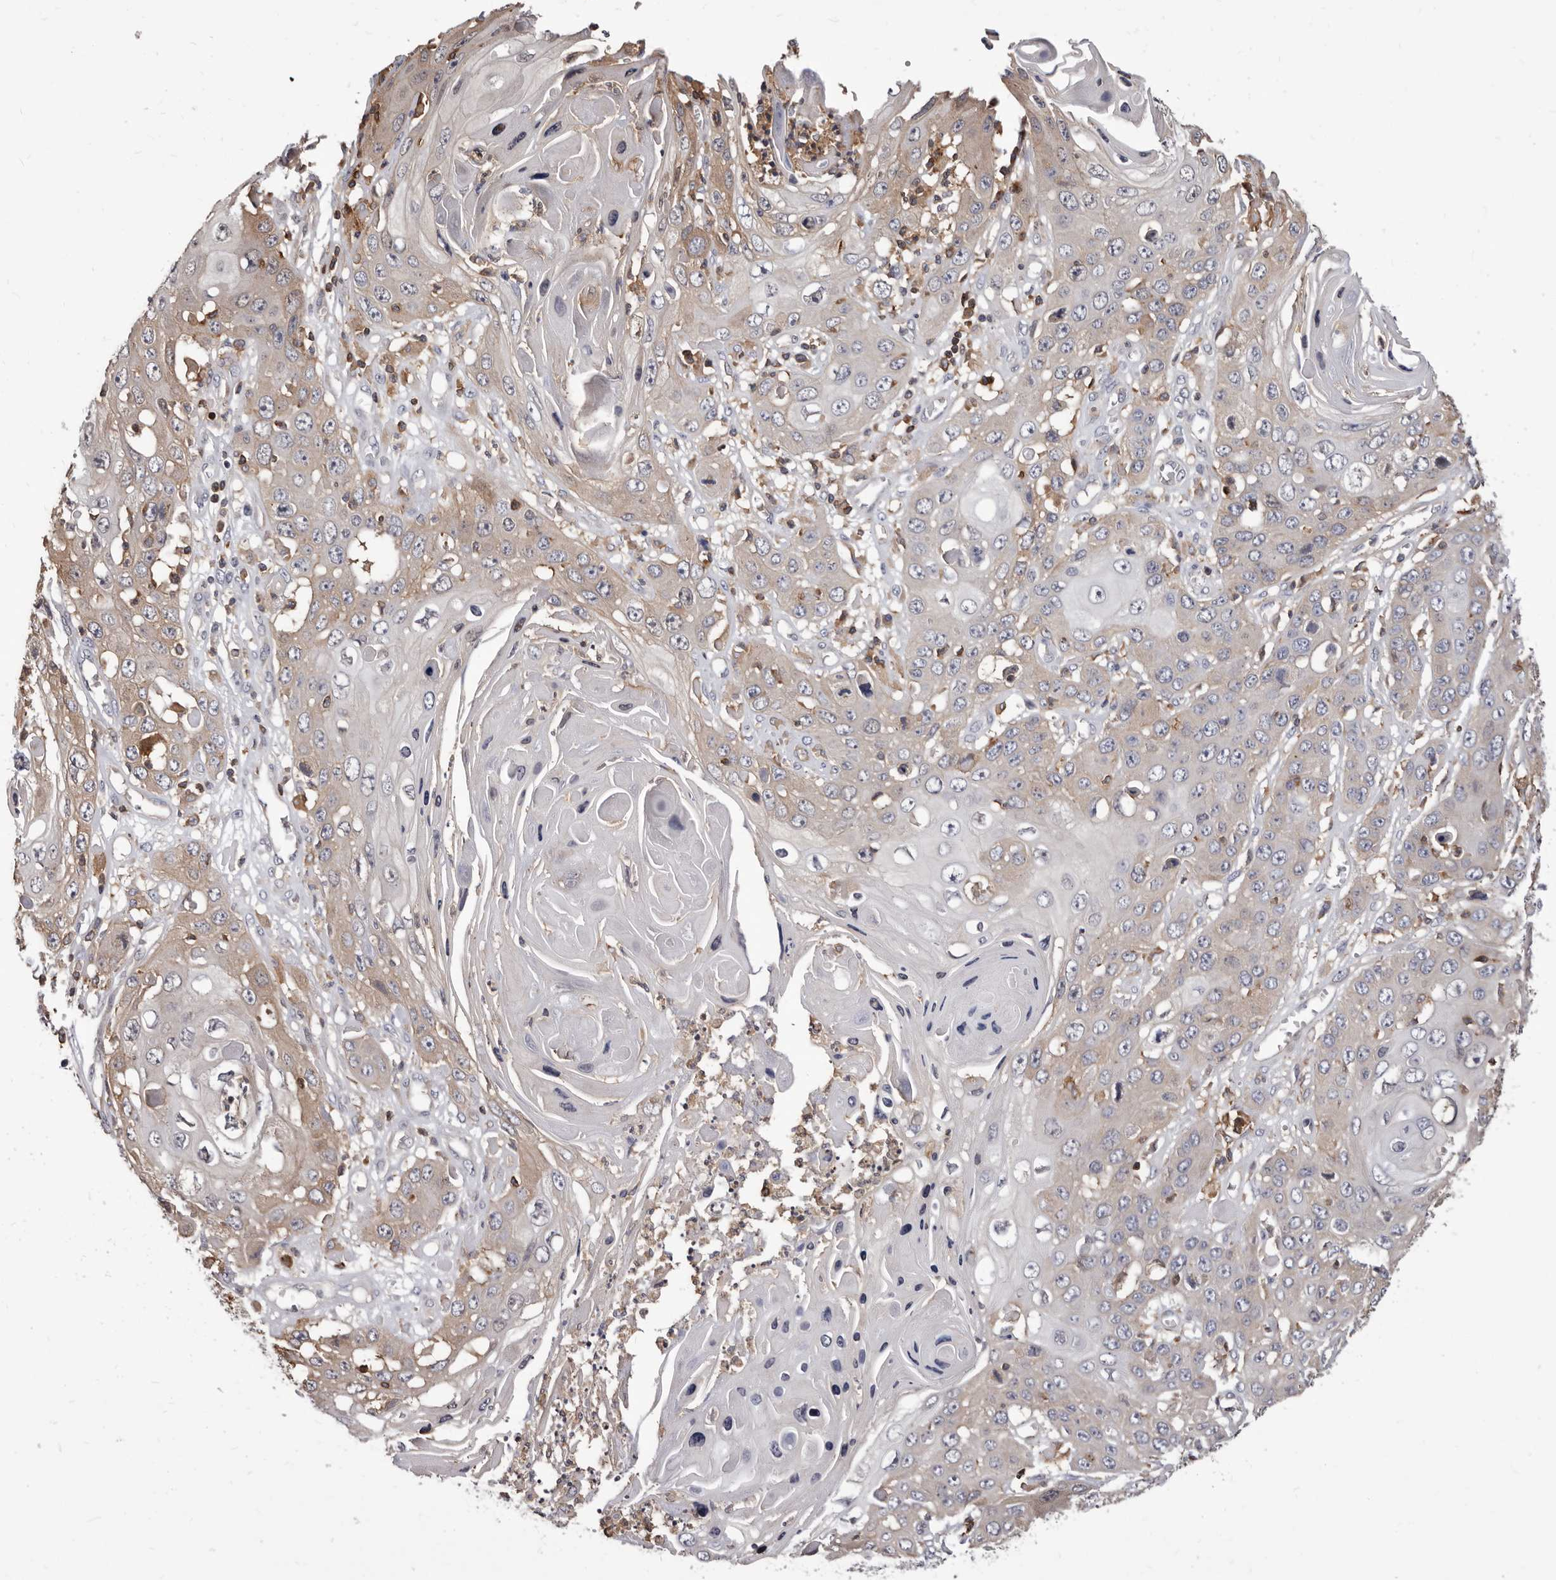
{"staining": {"intensity": "weak", "quantity": "<25%", "location": "cytoplasmic/membranous"}, "tissue": "skin cancer", "cell_type": "Tumor cells", "image_type": "cancer", "snomed": [{"axis": "morphology", "description": "Squamous cell carcinoma, NOS"}, {"axis": "topography", "description": "Skin"}], "caption": "An IHC image of squamous cell carcinoma (skin) is shown. There is no staining in tumor cells of squamous cell carcinoma (skin).", "gene": "NIBAN1", "patient": {"sex": "male", "age": 55}}